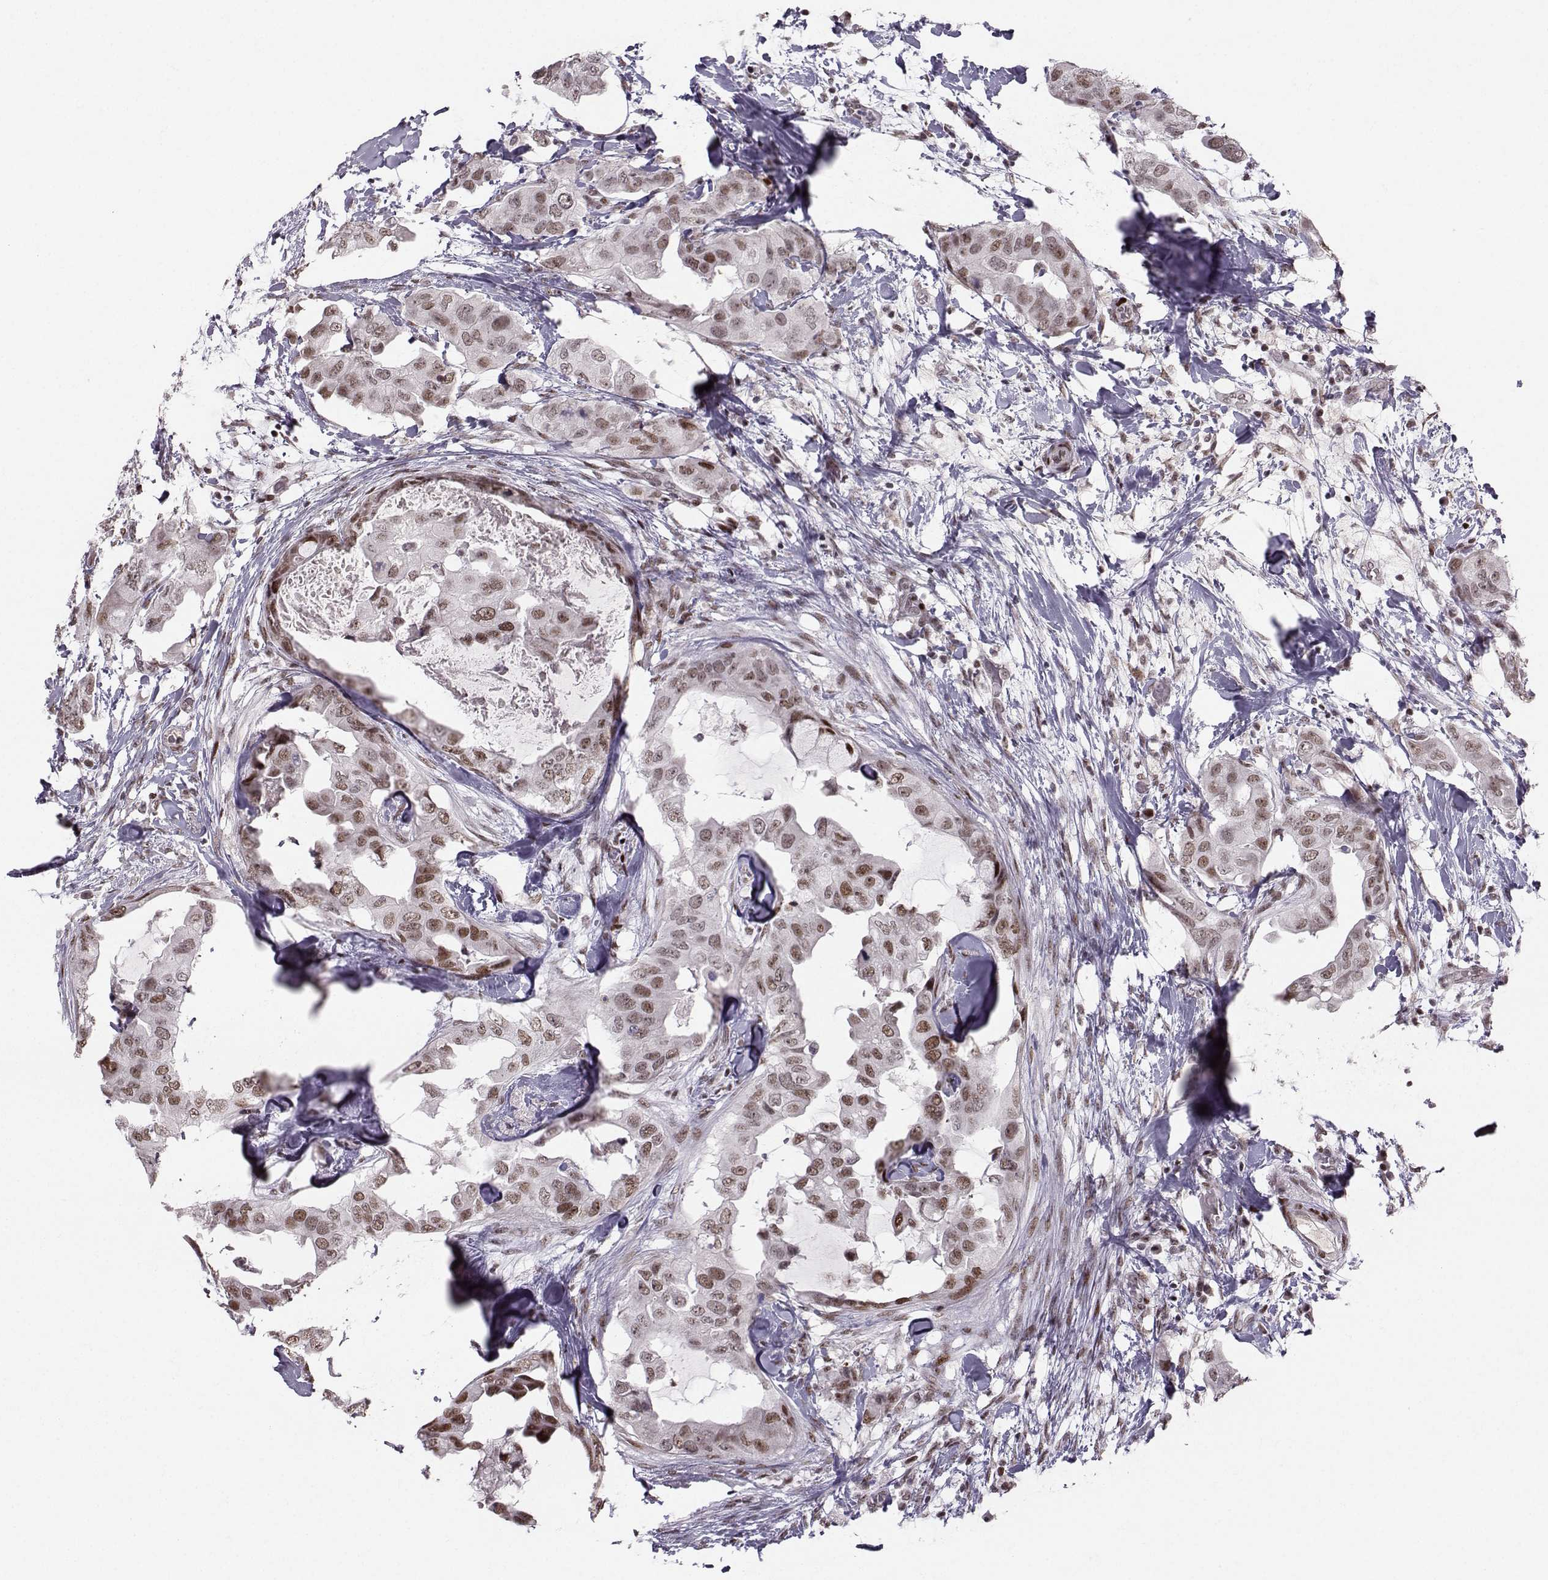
{"staining": {"intensity": "moderate", "quantity": "25%-75%", "location": "nuclear"}, "tissue": "breast cancer", "cell_type": "Tumor cells", "image_type": "cancer", "snomed": [{"axis": "morphology", "description": "Normal tissue, NOS"}, {"axis": "morphology", "description": "Duct carcinoma"}, {"axis": "topography", "description": "Breast"}], "caption": "This image demonstrates breast cancer stained with immunohistochemistry to label a protein in brown. The nuclear of tumor cells show moderate positivity for the protein. Nuclei are counter-stained blue.", "gene": "SNAPC2", "patient": {"sex": "female", "age": 40}}